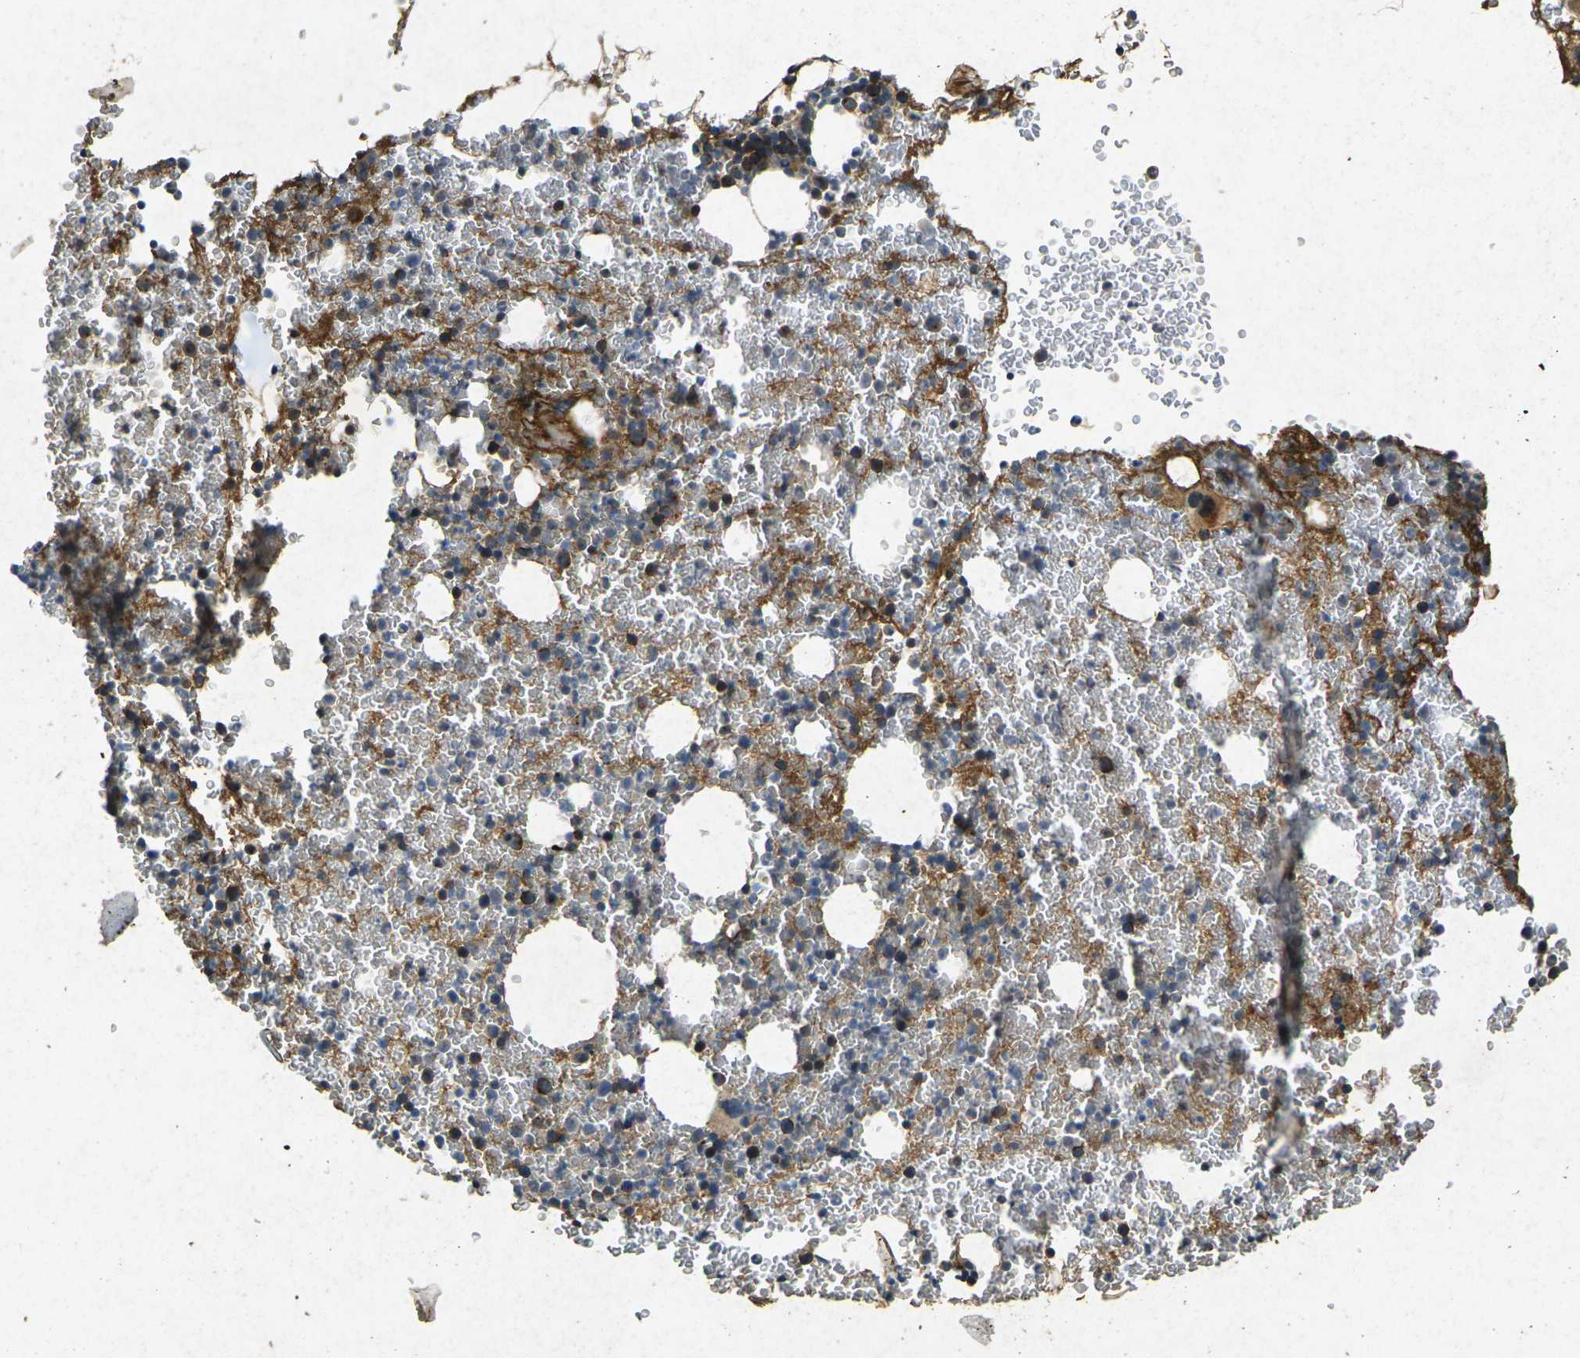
{"staining": {"intensity": "moderate", "quantity": ">75%", "location": "cytoplasmic/membranous"}, "tissue": "bone marrow", "cell_type": "Hematopoietic cells", "image_type": "normal", "snomed": [{"axis": "morphology", "description": "Normal tissue, NOS"}, {"axis": "morphology", "description": "Inflammation, NOS"}, {"axis": "topography", "description": "Bone marrow"}], "caption": "Bone marrow stained for a protein (brown) shows moderate cytoplasmic/membranous positive positivity in about >75% of hematopoietic cells.", "gene": "RGMA", "patient": {"sex": "female", "age": 17}}